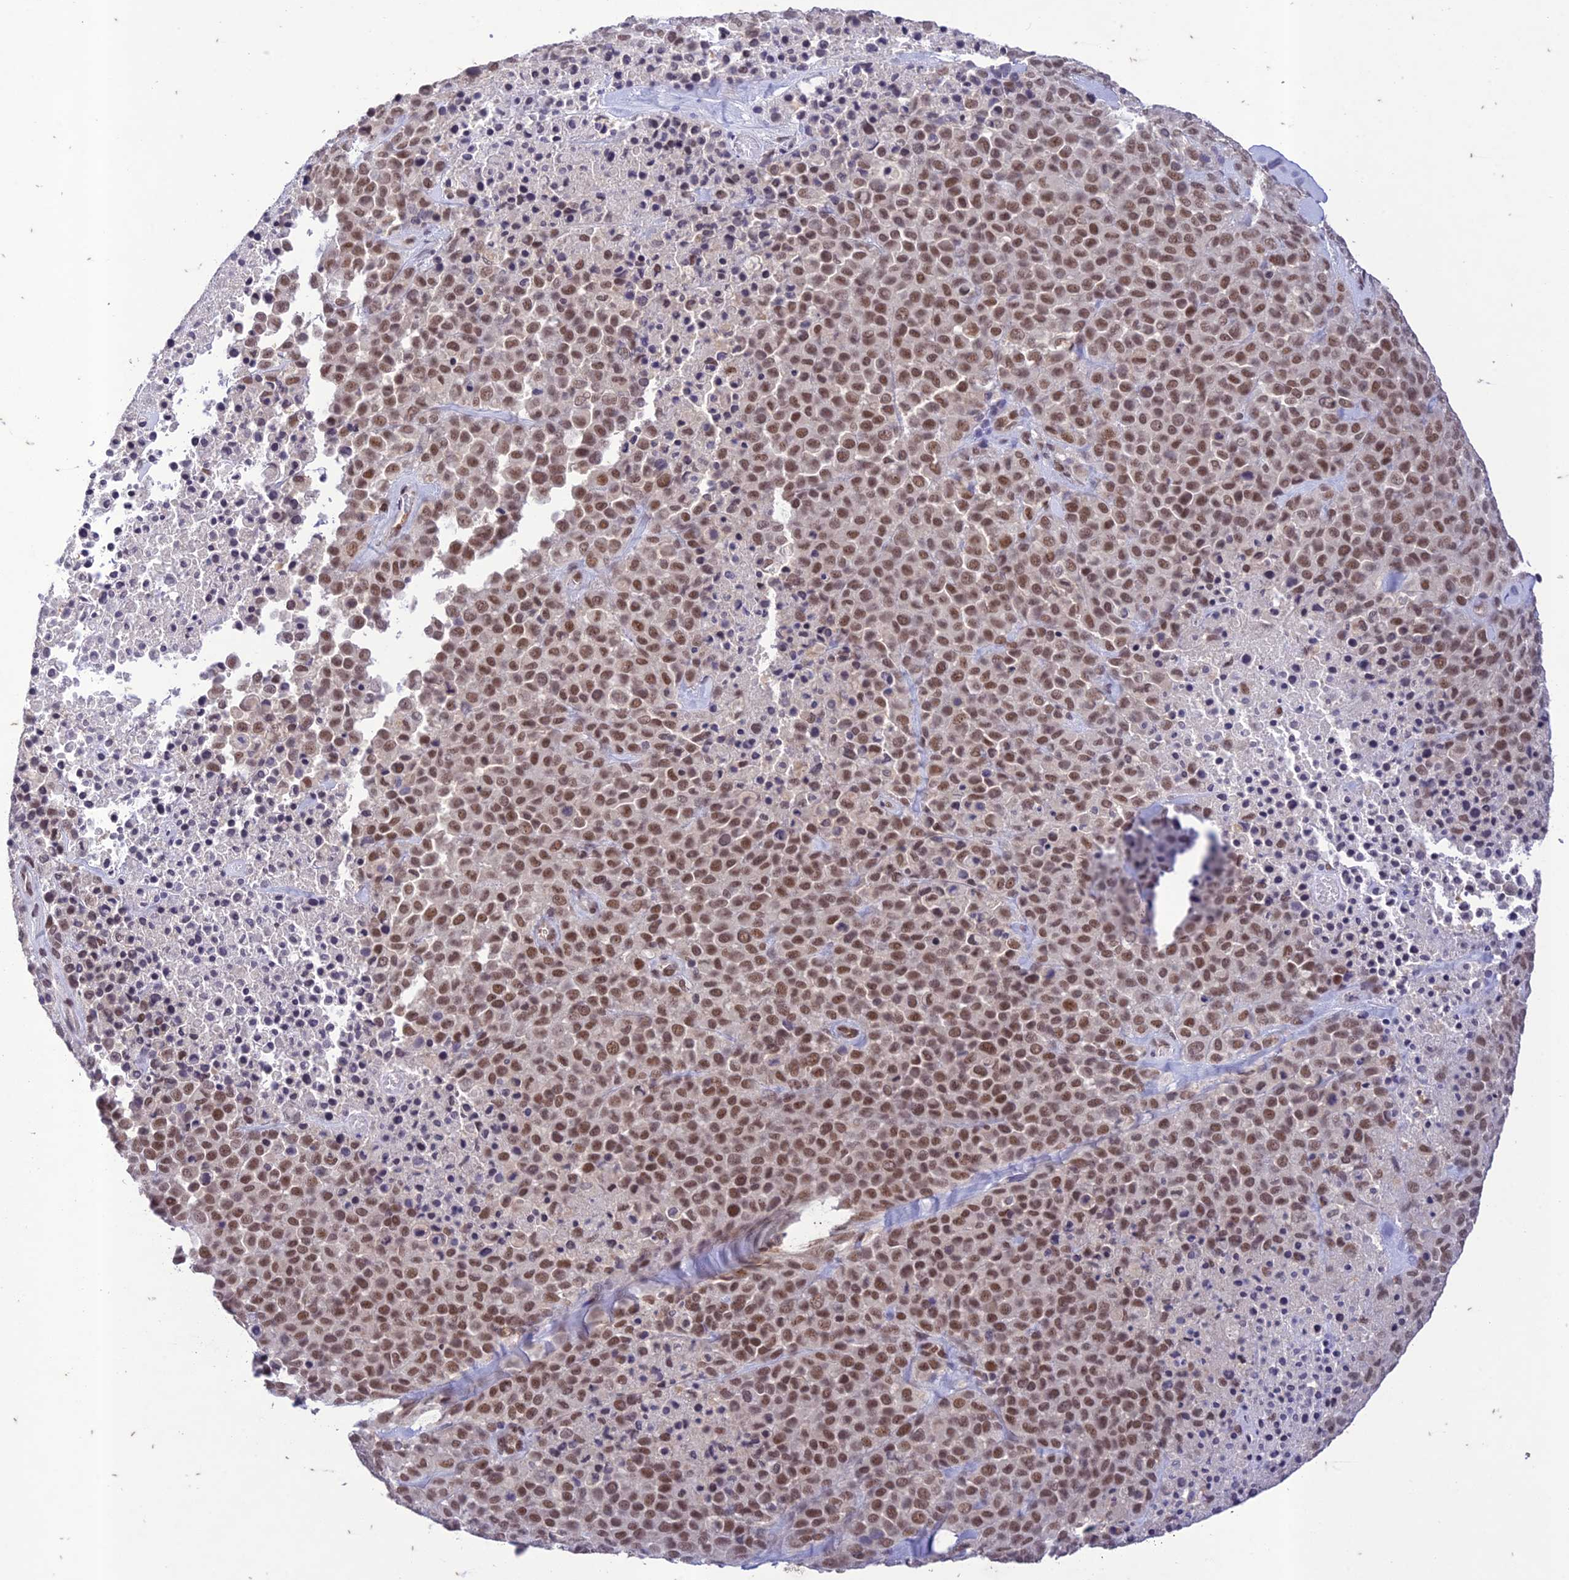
{"staining": {"intensity": "moderate", "quantity": ">75%", "location": "nuclear"}, "tissue": "melanoma", "cell_type": "Tumor cells", "image_type": "cancer", "snomed": [{"axis": "morphology", "description": "Malignant melanoma, Metastatic site"}, {"axis": "topography", "description": "Skin"}], "caption": "Moderate nuclear expression for a protein is identified in approximately >75% of tumor cells of malignant melanoma (metastatic site) using immunohistochemistry.", "gene": "POP4", "patient": {"sex": "female", "age": 81}}